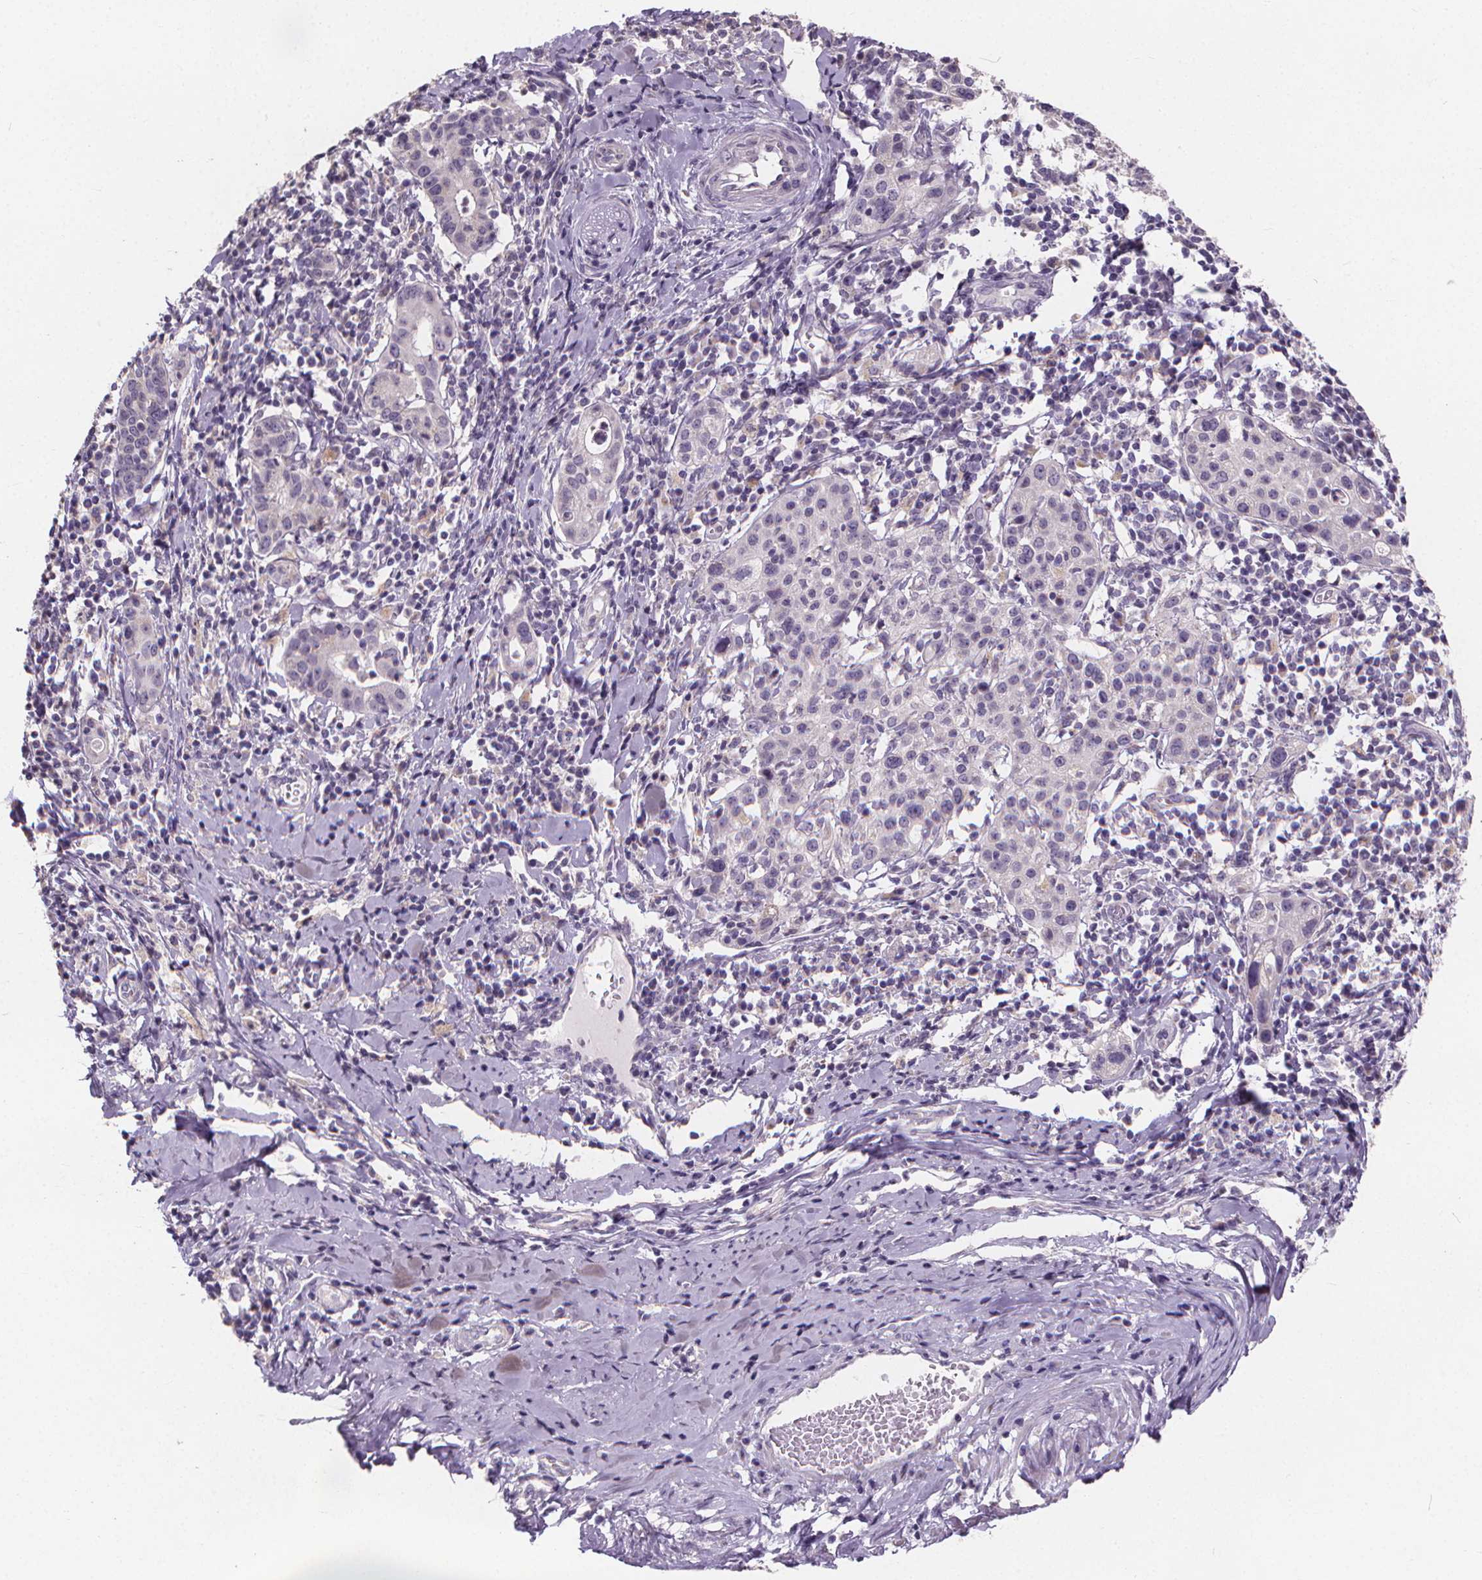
{"staining": {"intensity": "negative", "quantity": "none", "location": "none"}, "tissue": "cervical cancer", "cell_type": "Tumor cells", "image_type": "cancer", "snomed": [{"axis": "morphology", "description": "Normal tissue, NOS"}, {"axis": "morphology", "description": "Adenocarcinoma, NOS"}, {"axis": "topography", "description": "Cervix"}], "caption": "DAB (3,3'-diaminobenzidine) immunohistochemical staining of cervical cancer shows no significant expression in tumor cells. The staining was performed using DAB to visualize the protein expression in brown, while the nuclei were stained in blue with hematoxylin (Magnification: 20x).", "gene": "ATP6V1D", "patient": {"sex": "female", "age": 44}}